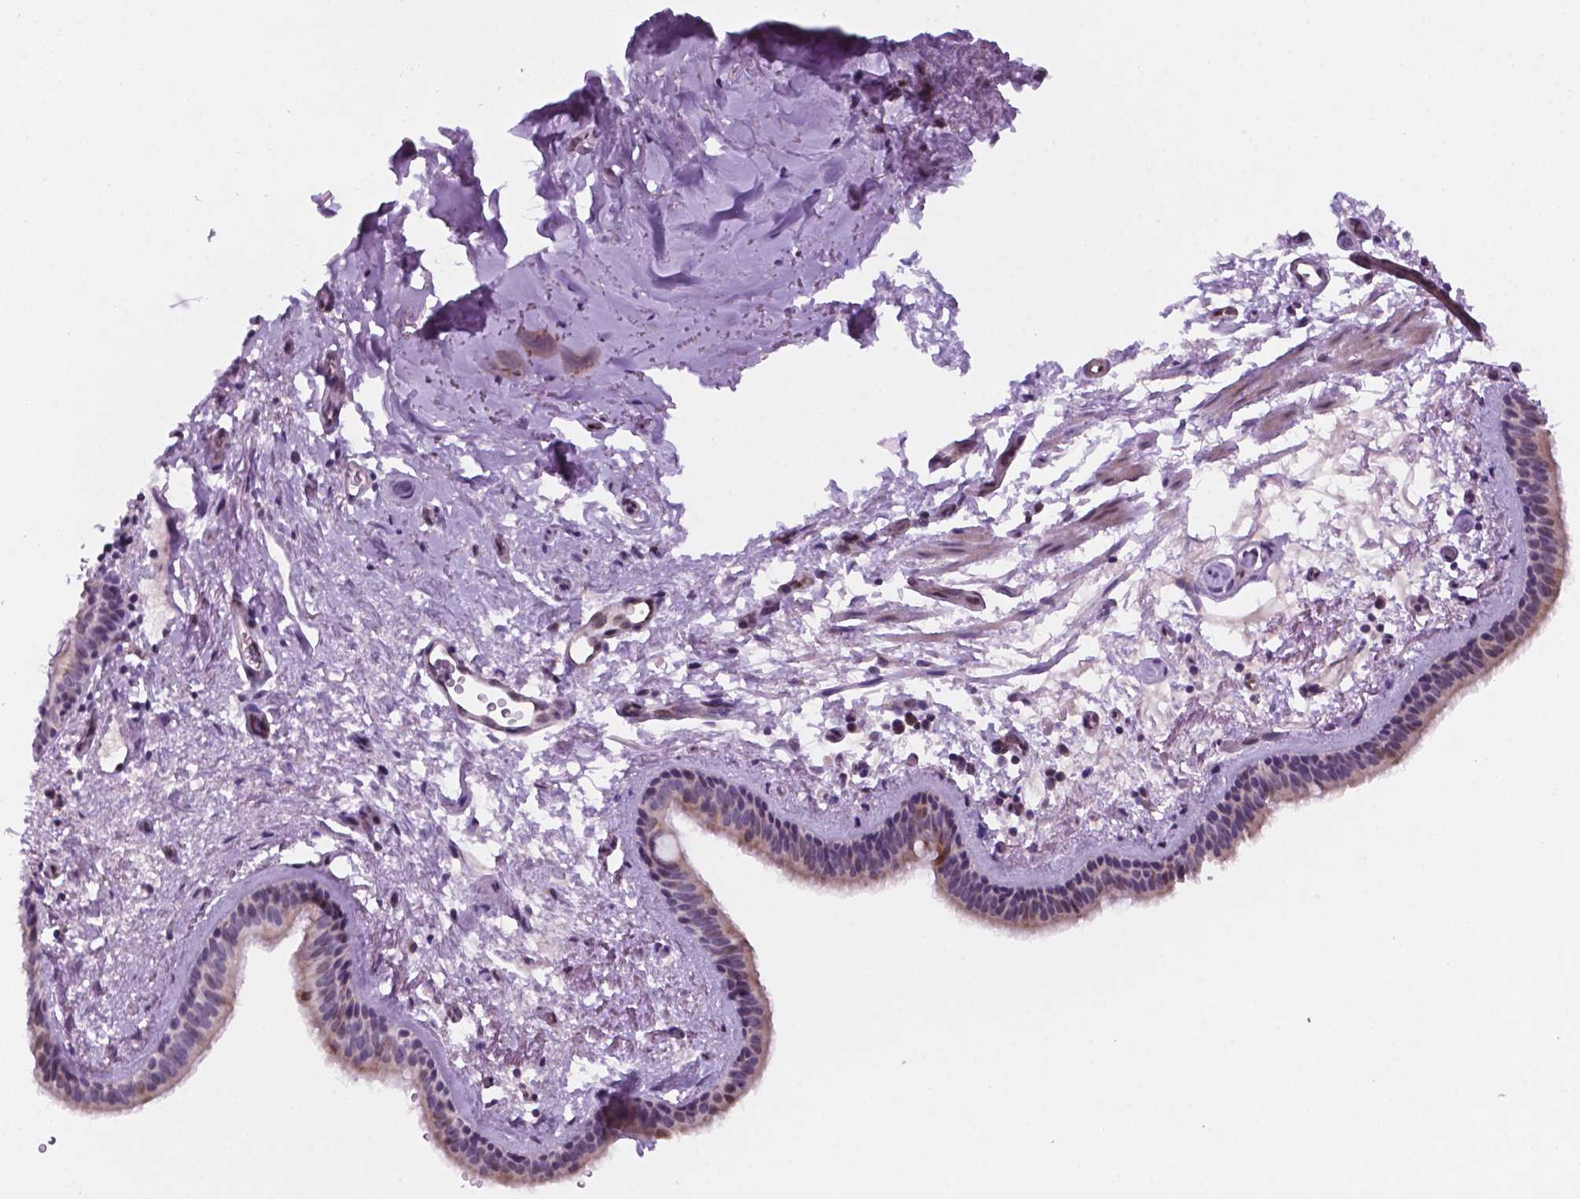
{"staining": {"intensity": "weak", "quantity": "<25%", "location": "nuclear"}, "tissue": "bronchus", "cell_type": "Respiratory epithelial cells", "image_type": "normal", "snomed": [{"axis": "morphology", "description": "Normal tissue, NOS"}, {"axis": "topography", "description": "Bronchus"}], "caption": "Respiratory epithelial cells show no significant protein expression in normal bronchus. The staining is performed using DAB brown chromogen with nuclei counter-stained in using hematoxylin.", "gene": "C18orf21", "patient": {"sex": "female", "age": 61}}